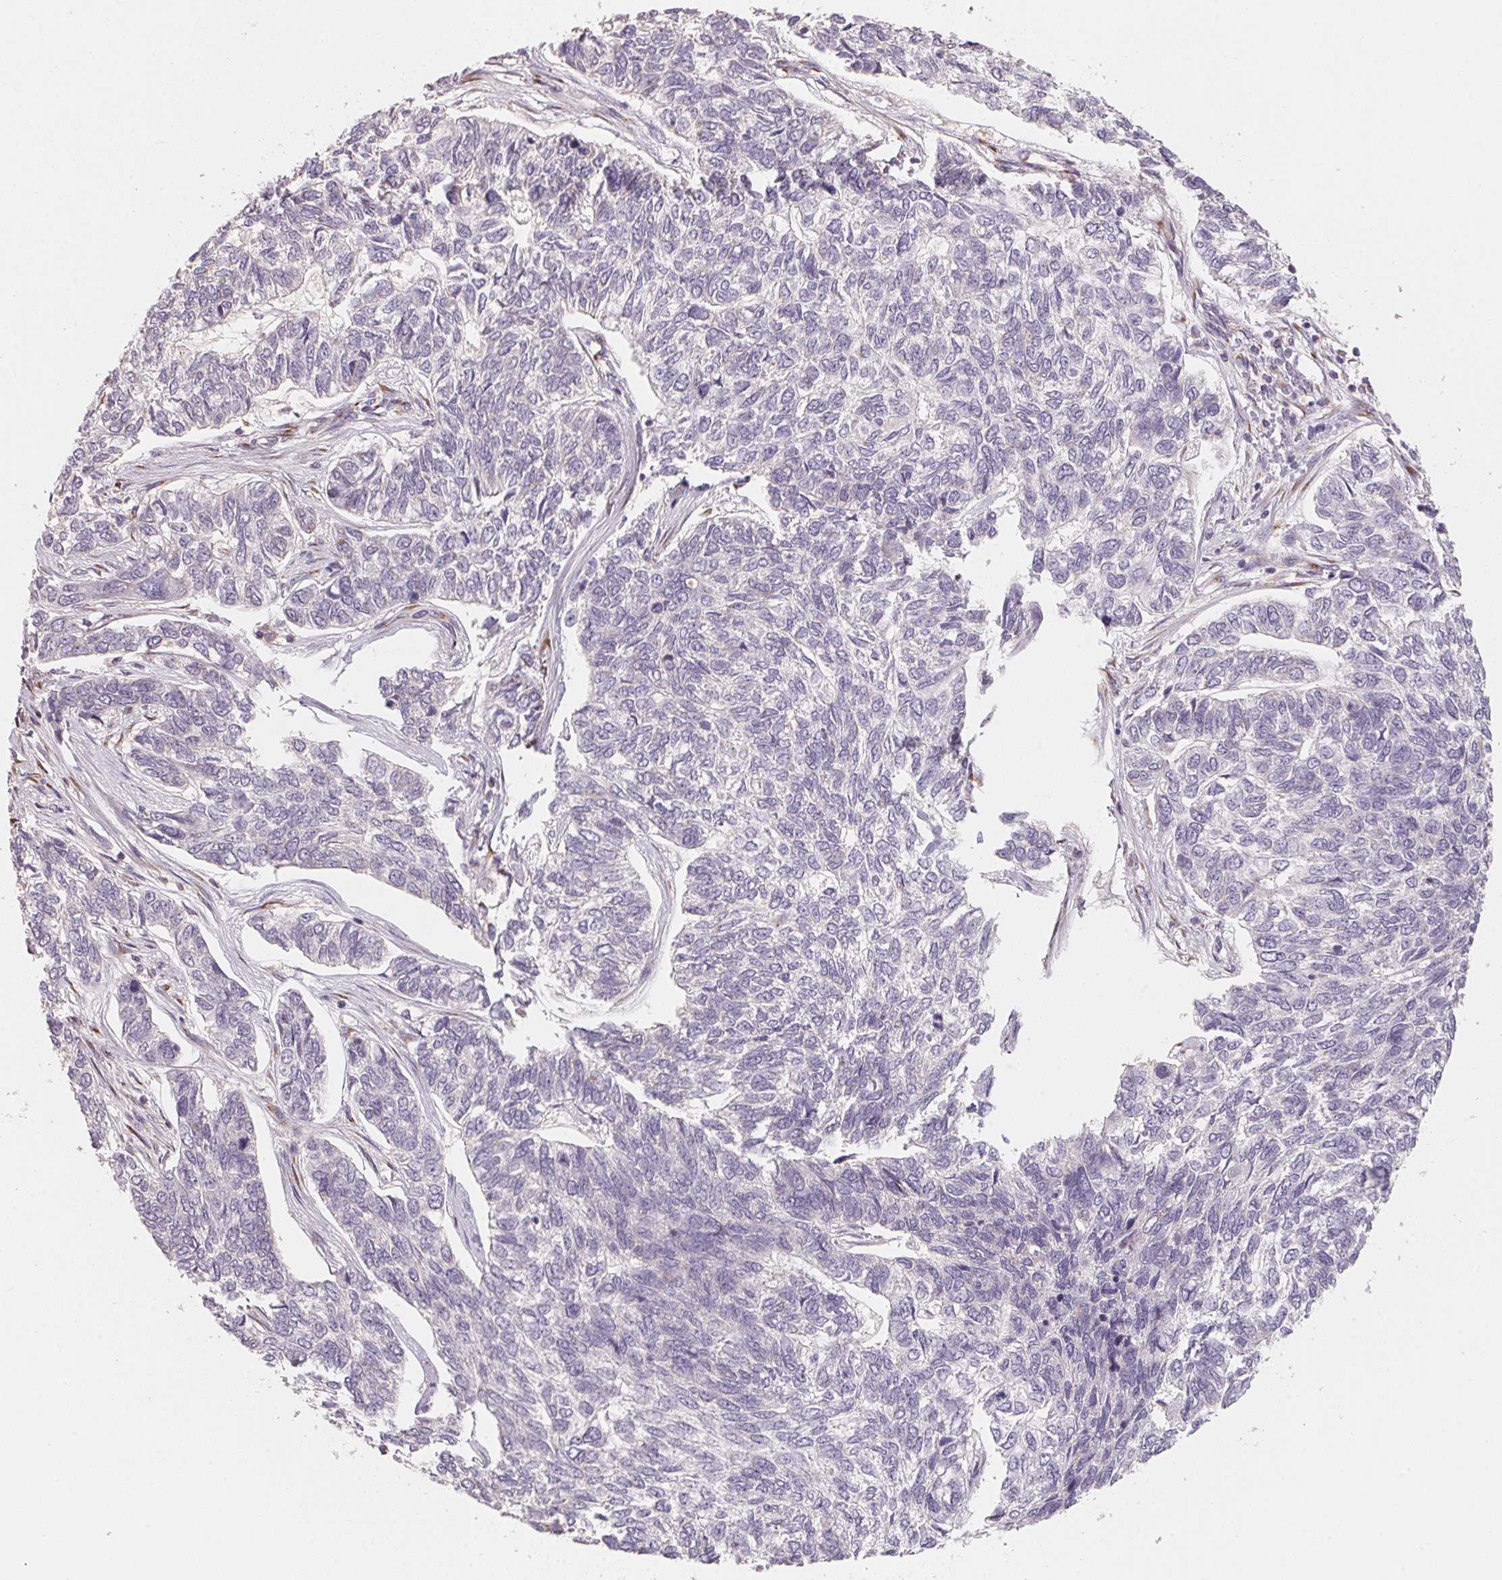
{"staining": {"intensity": "negative", "quantity": "none", "location": "none"}, "tissue": "skin cancer", "cell_type": "Tumor cells", "image_type": "cancer", "snomed": [{"axis": "morphology", "description": "Basal cell carcinoma"}, {"axis": "topography", "description": "Skin"}], "caption": "Tumor cells are negative for protein expression in human skin basal cell carcinoma.", "gene": "TSPAN12", "patient": {"sex": "female", "age": 65}}